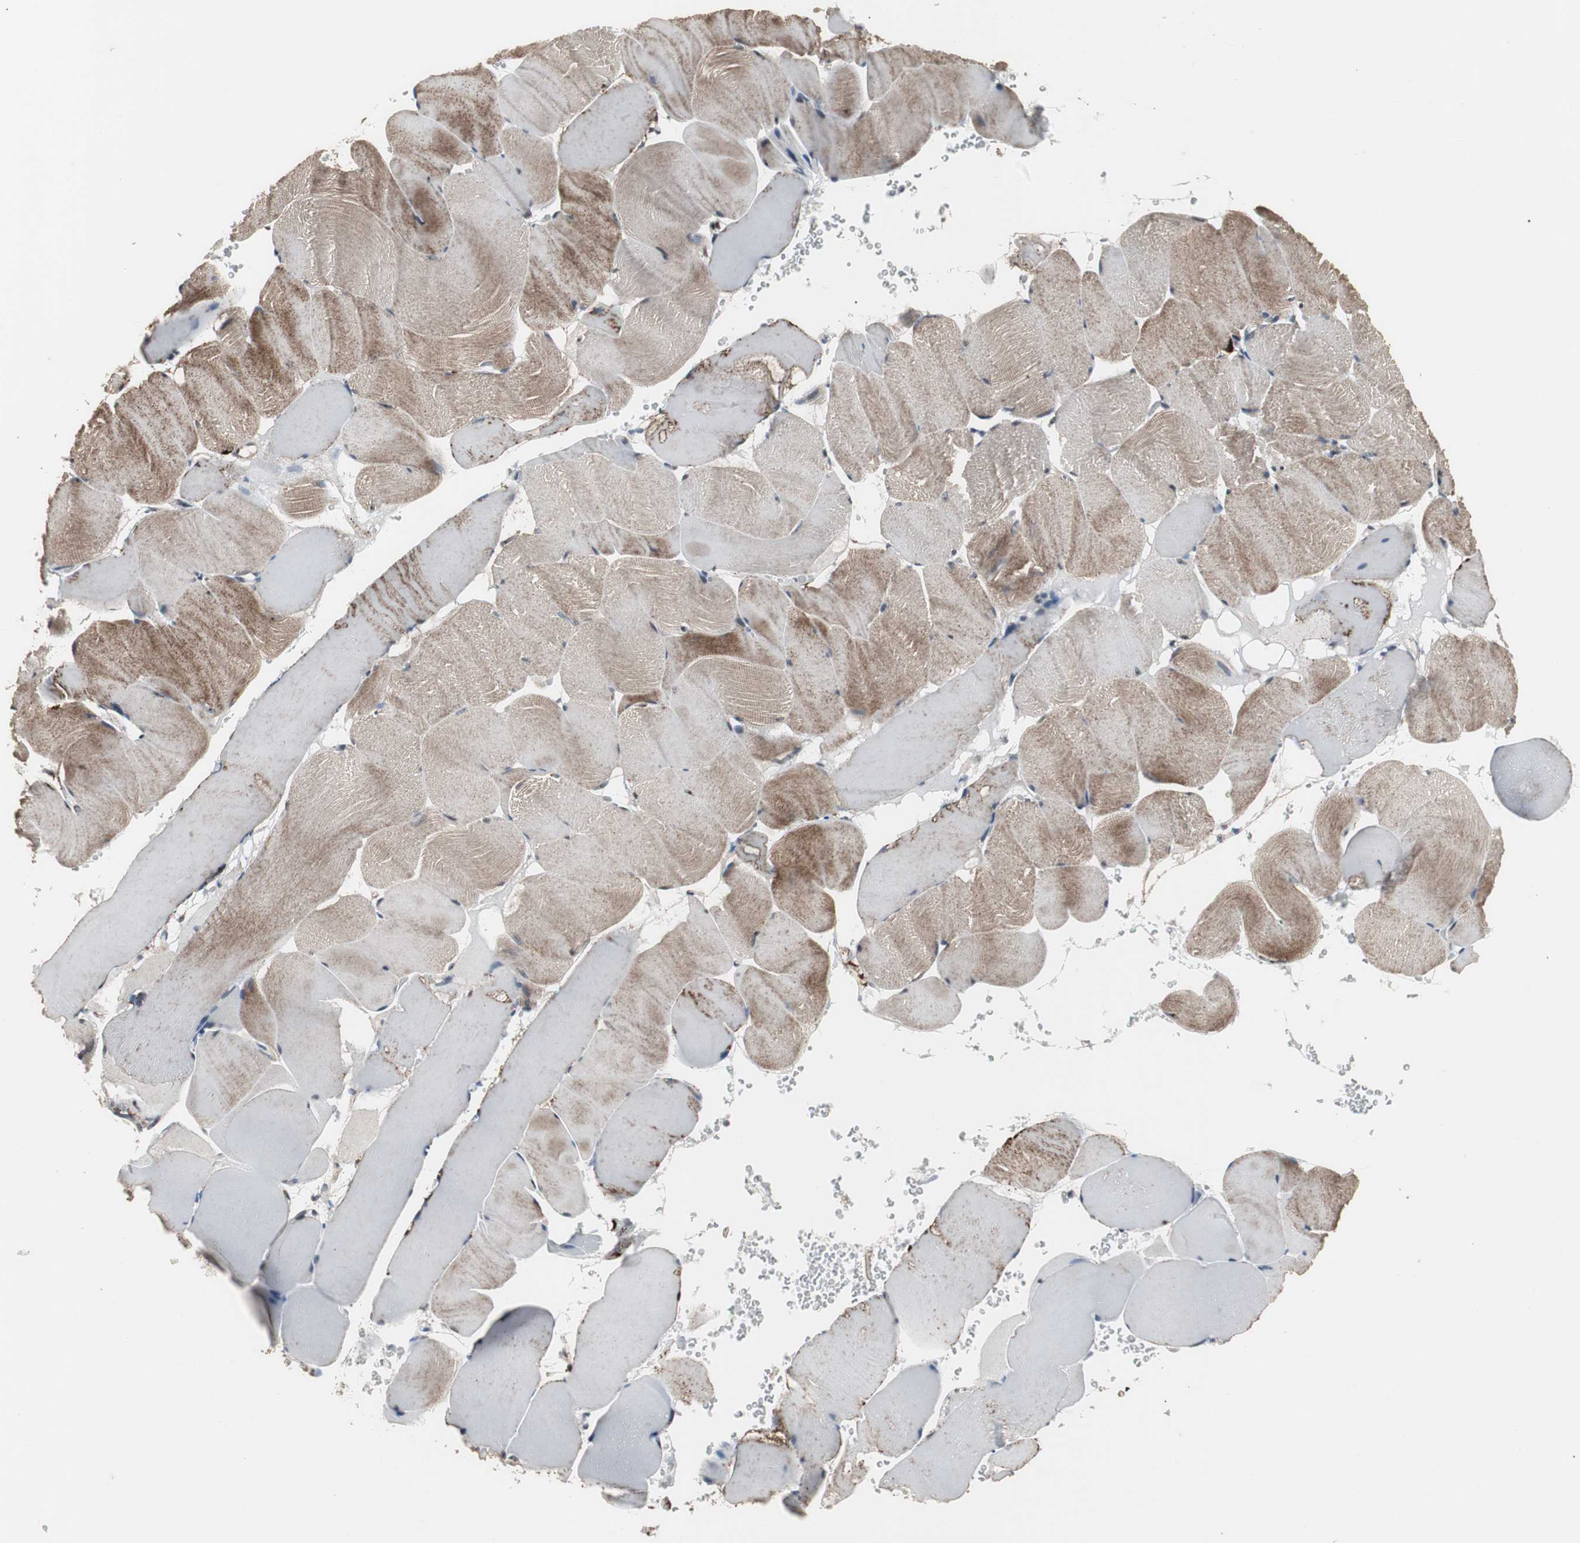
{"staining": {"intensity": "moderate", "quantity": ">75%", "location": "cytoplasmic/membranous"}, "tissue": "skeletal muscle", "cell_type": "Myocytes", "image_type": "normal", "snomed": [{"axis": "morphology", "description": "Normal tissue, NOS"}, {"axis": "topography", "description": "Skeletal muscle"}], "caption": "This photomicrograph displays immunohistochemistry (IHC) staining of normal human skeletal muscle, with medium moderate cytoplasmic/membranous staining in approximately >75% of myocytes.", "gene": "MRPL40", "patient": {"sex": "male", "age": 62}}